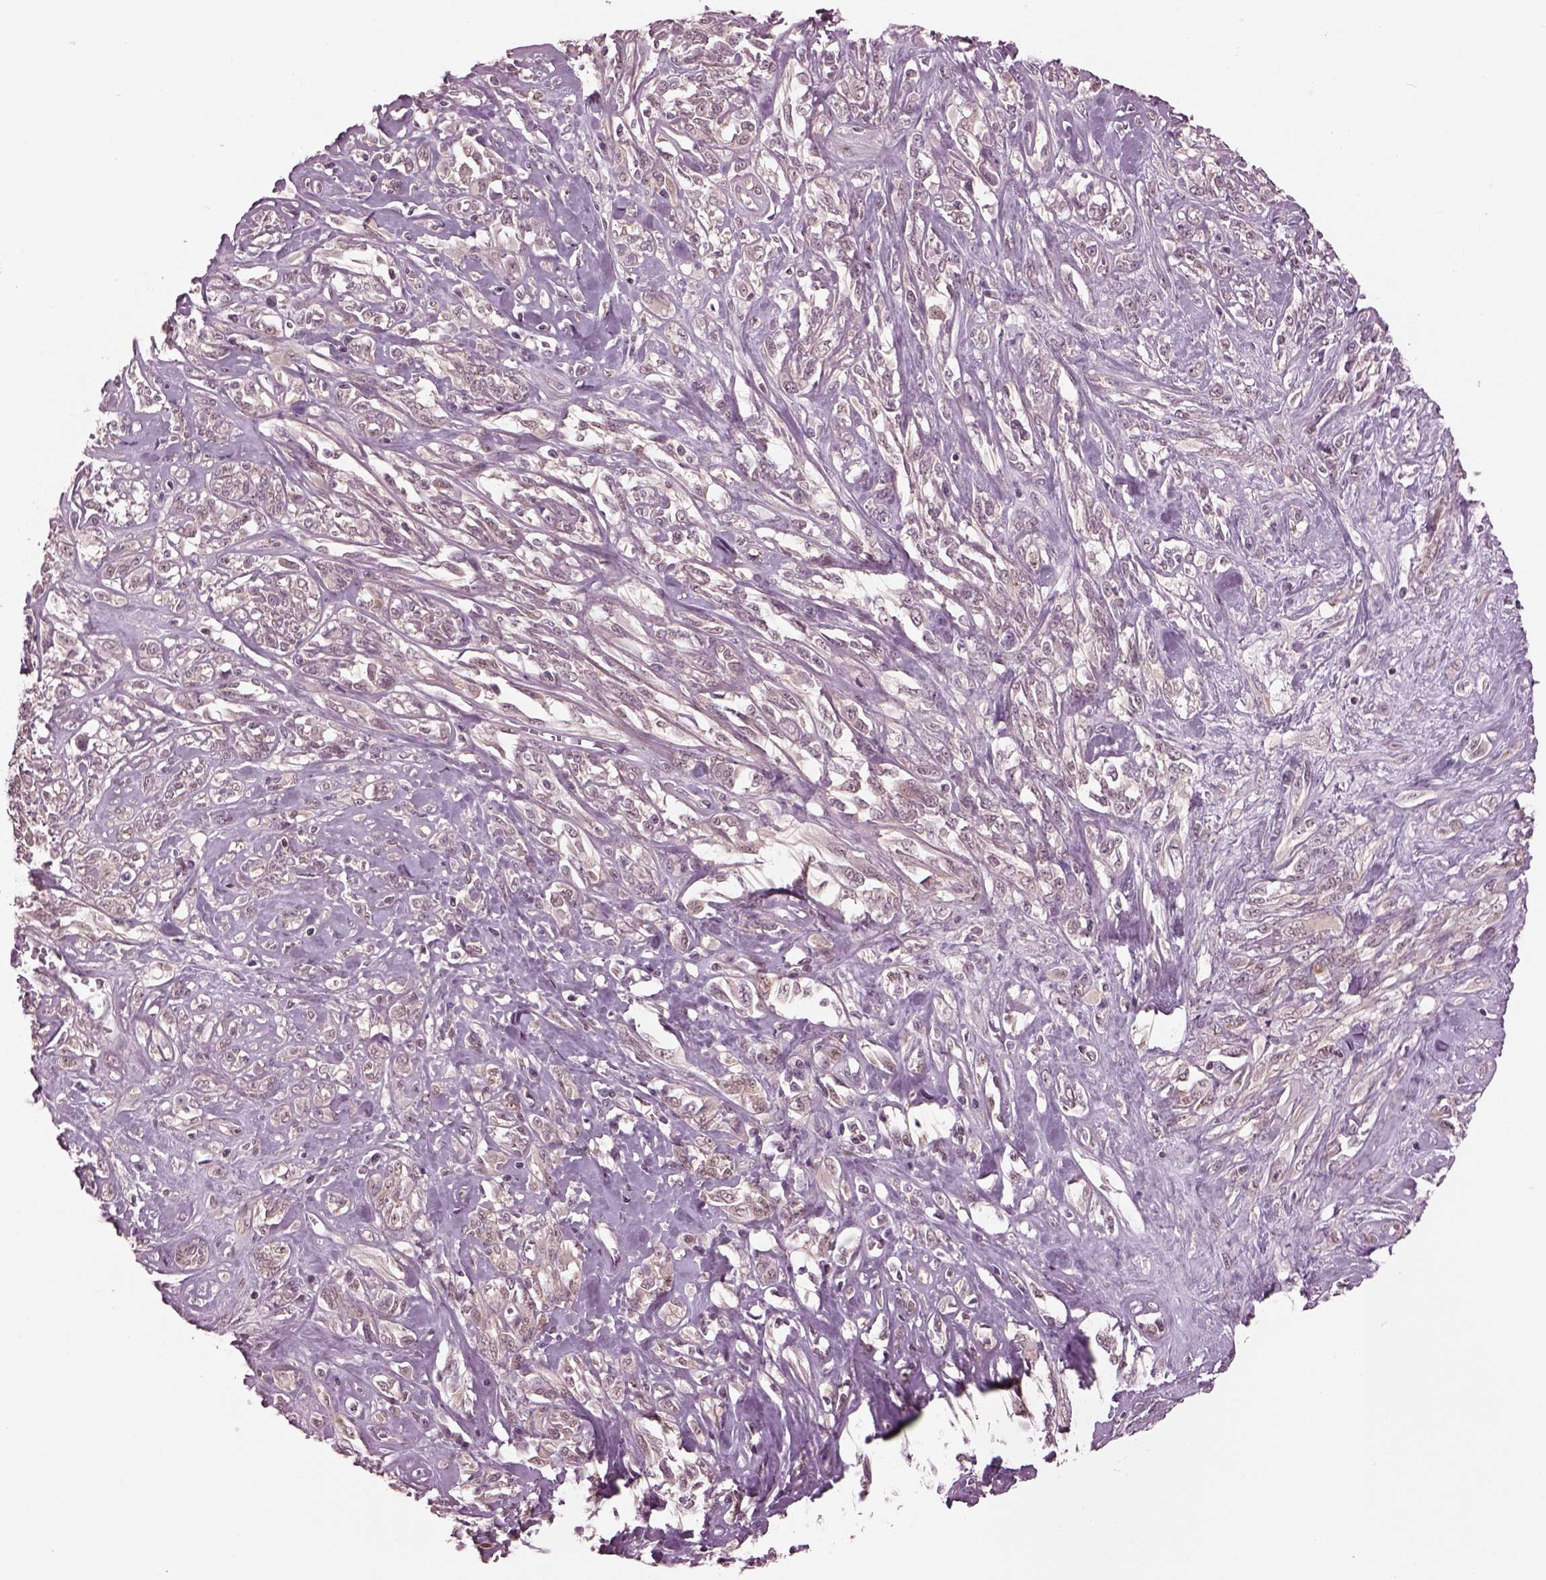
{"staining": {"intensity": "negative", "quantity": "none", "location": "none"}, "tissue": "melanoma", "cell_type": "Tumor cells", "image_type": "cancer", "snomed": [{"axis": "morphology", "description": "Malignant melanoma, NOS"}, {"axis": "topography", "description": "Skin"}], "caption": "A high-resolution micrograph shows immunohistochemistry (IHC) staining of melanoma, which shows no significant expression in tumor cells.", "gene": "SRI", "patient": {"sex": "female", "age": 91}}